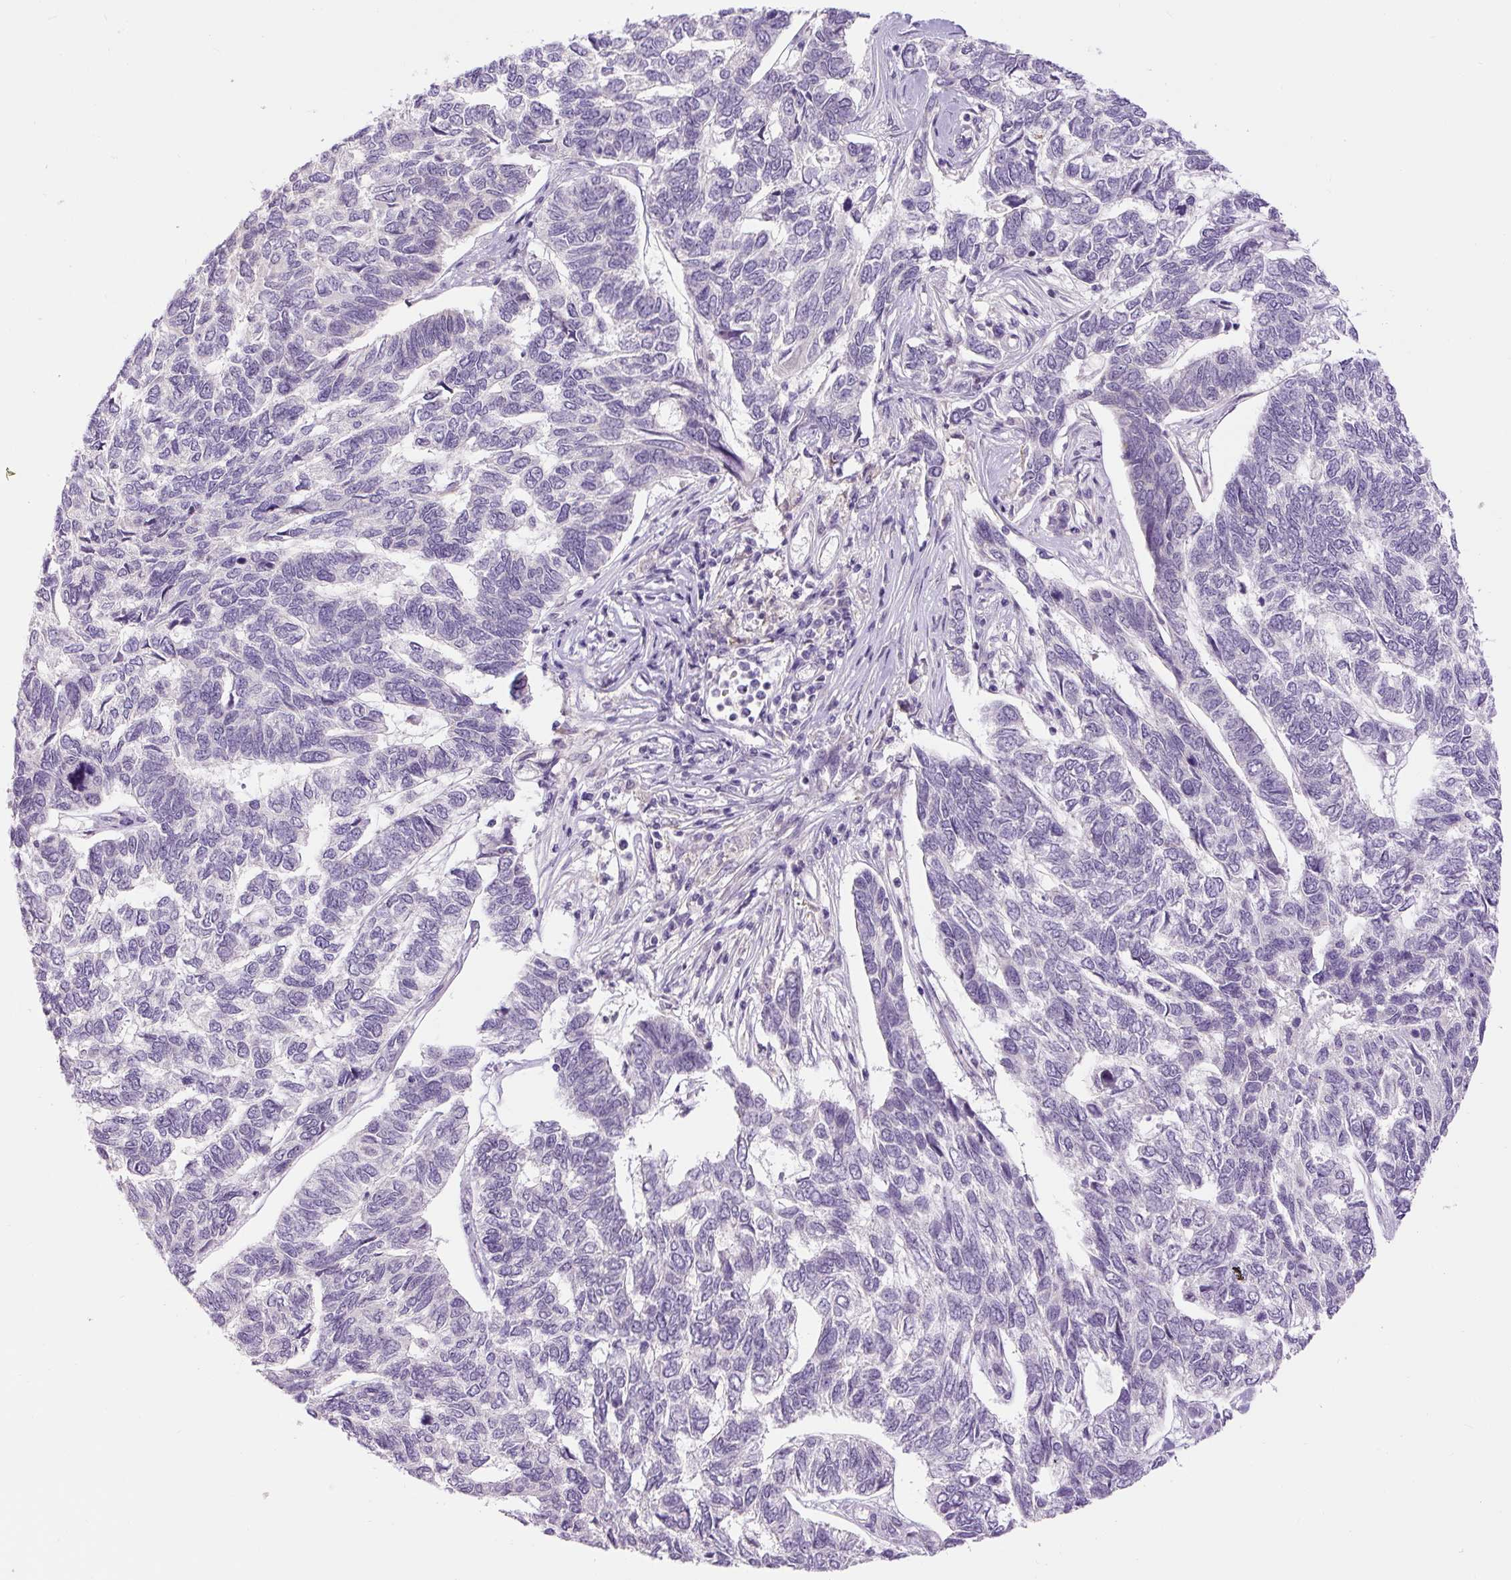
{"staining": {"intensity": "negative", "quantity": "none", "location": "none"}, "tissue": "skin cancer", "cell_type": "Tumor cells", "image_type": "cancer", "snomed": [{"axis": "morphology", "description": "Basal cell carcinoma"}, {"axis": "topography", "description": "Skin"}], "caption": "DAB immunohistochemical staining of skin basal cell carcinoma displays no significant positivity in tumor cells.", "gene": "FABP7", "patient": {"sex": "female", "age": 65}}